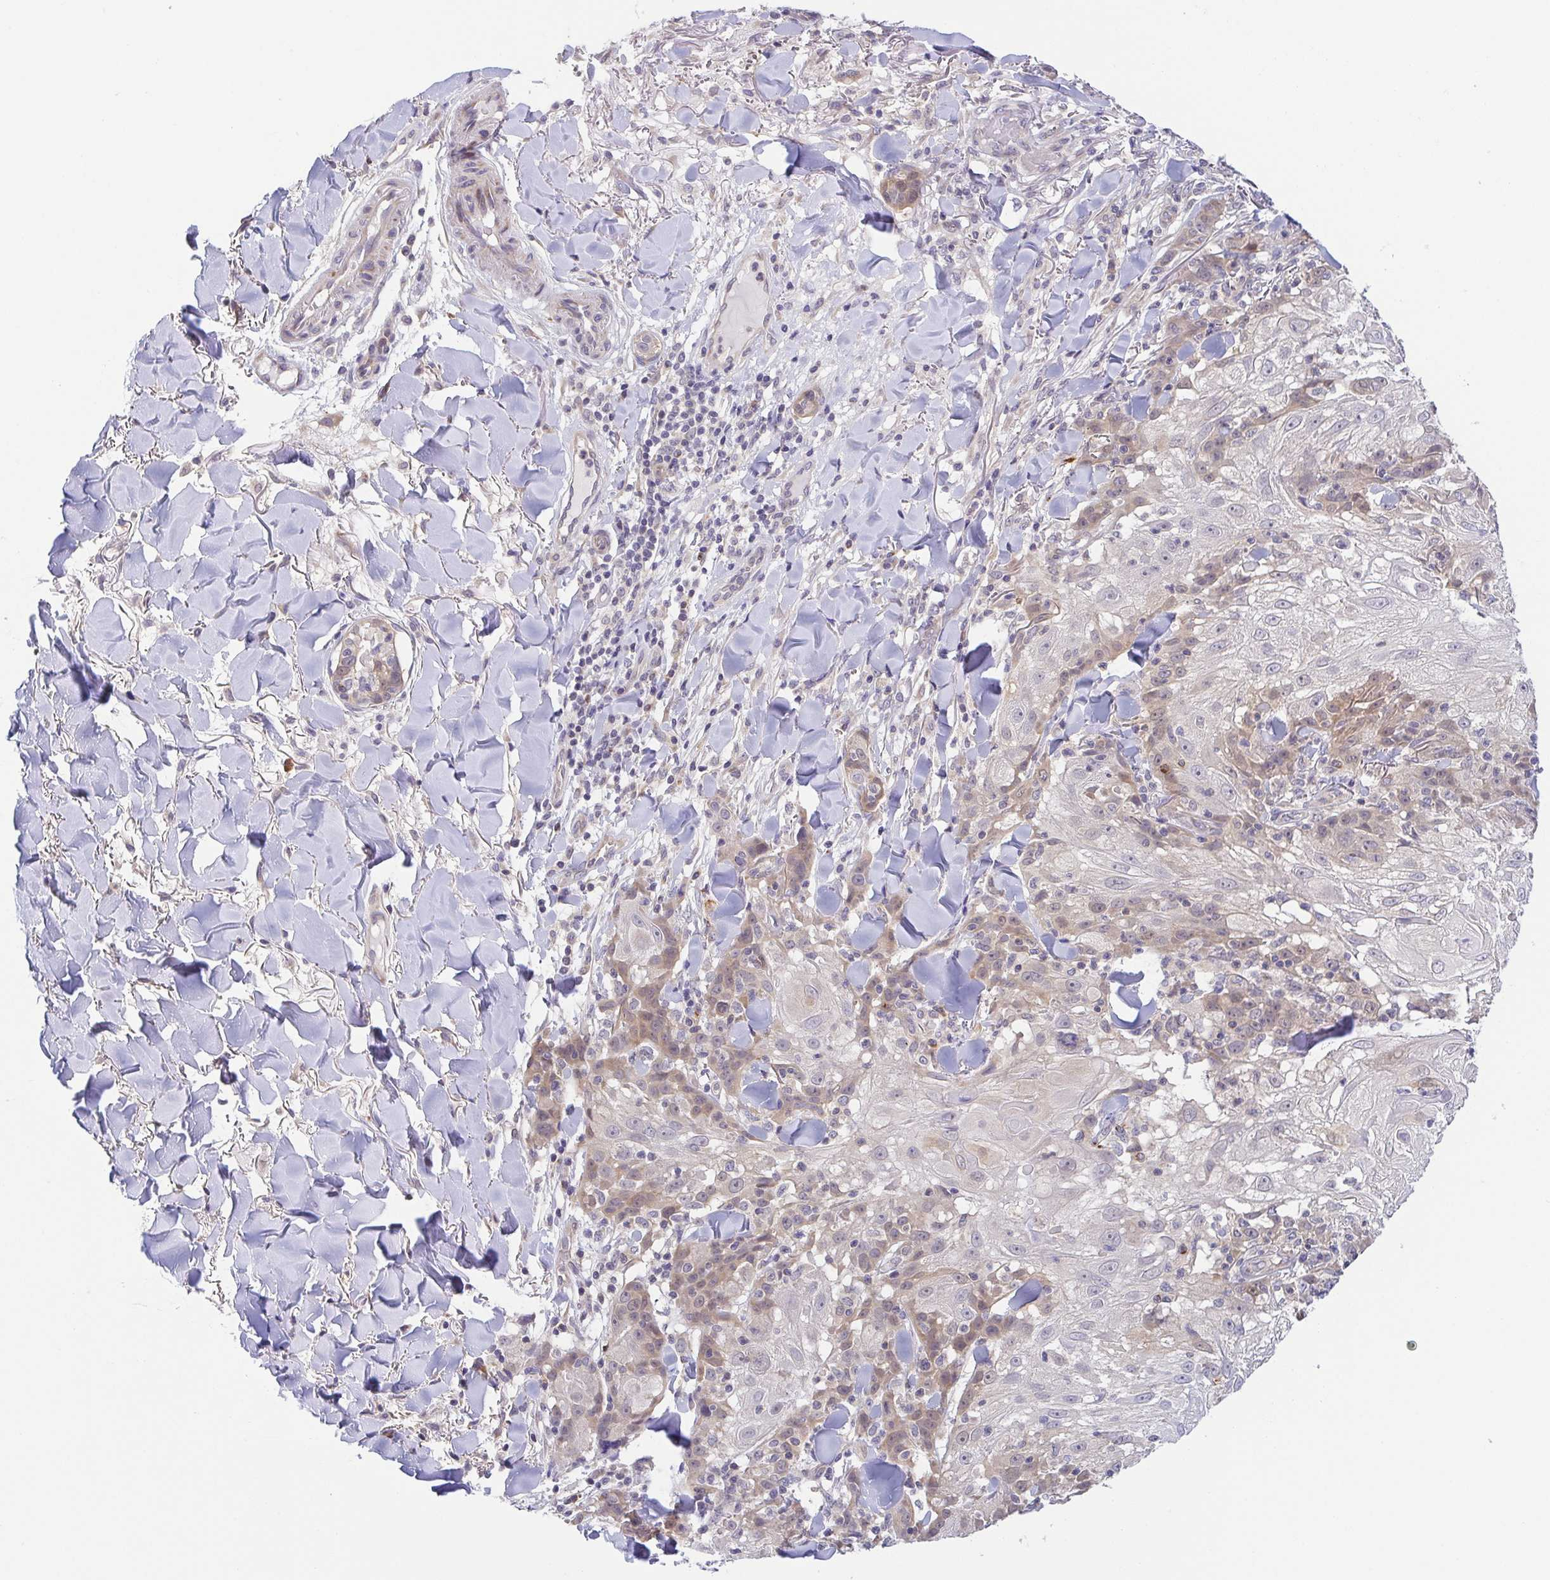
{"staining": {"intensity": "weak", "quantity": "<25%", "location": "cytoplasmic/membranous"}, "tissue": "skin cancer", "cell_type": "Tumor cells", "image_type": "cancer", "snomed": [{"axis": "morphology", "description": "Normal tissue, NOS"}, {"axis": "morphology", "description": "Squamous cell carcinoma, NOS"}, {"axis": "topography", "description": "Skin"}], "caption": "A micrograph of skin cancer stained for a protein demonstrates no brown staining in tumor cells.", "gene": "BCL2L1", "patient": {"sex": "female", "age": 83}}